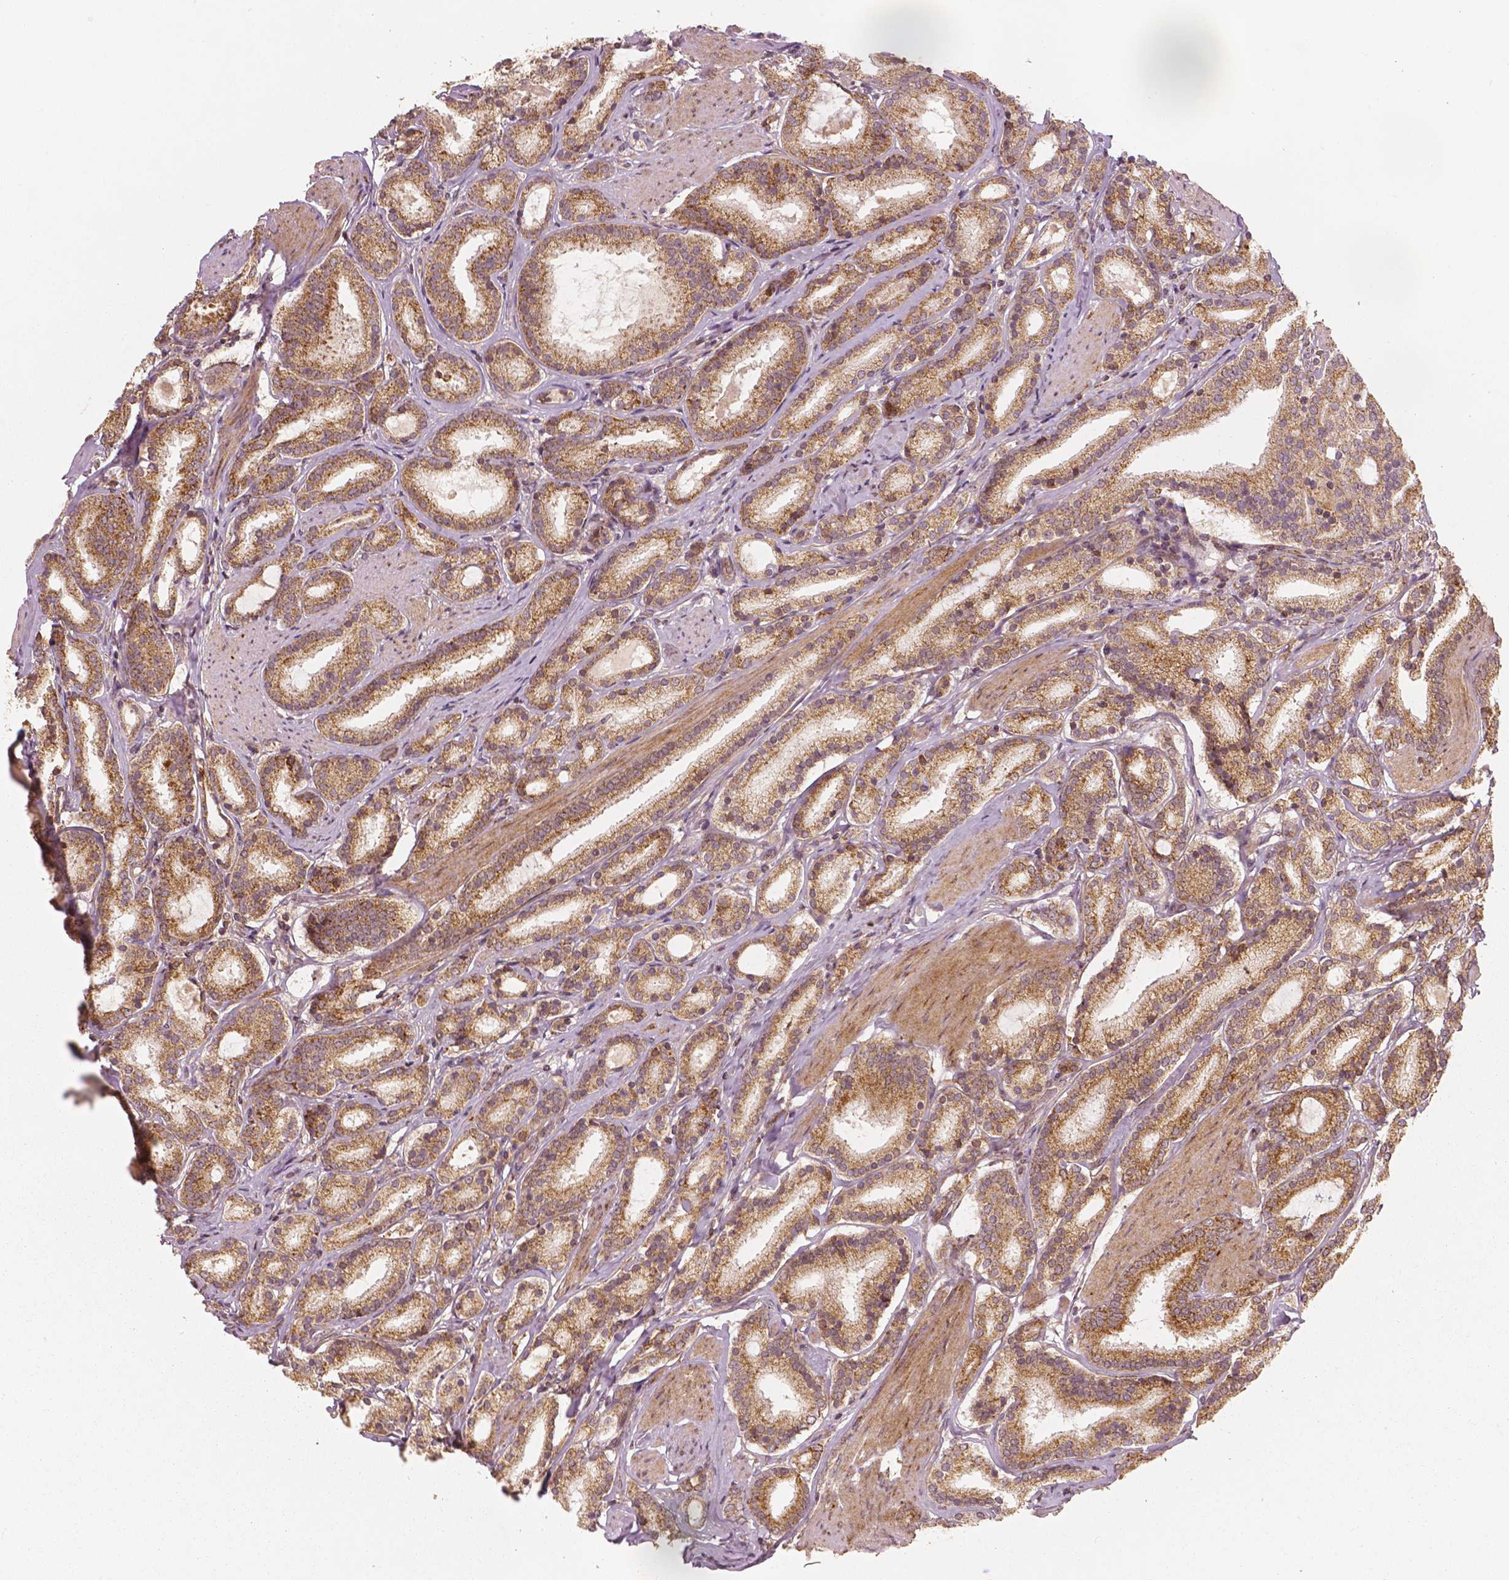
{"staining": {"intensity": "moderate", "quantity": "25%-75%", "location": "cytoplasmic/membranous"}, "tissue": "prostate cancer", "cell_type": "Tumor cells", "image_type": "cancer", "snomed": [{"axis": "morphology", "description": "Adenocarcinoma, High grade"}, {"axis": "topography", "description": "Prostate"}], "caption": "Prostate cancer stained for a protein (brown) exhibits moderate cytoplasmic/membranous positive positivity in approximately 25%-75% of tumor cells.", "gene": "PGAM5", "patient": {"sex": "male", "age": 63}}